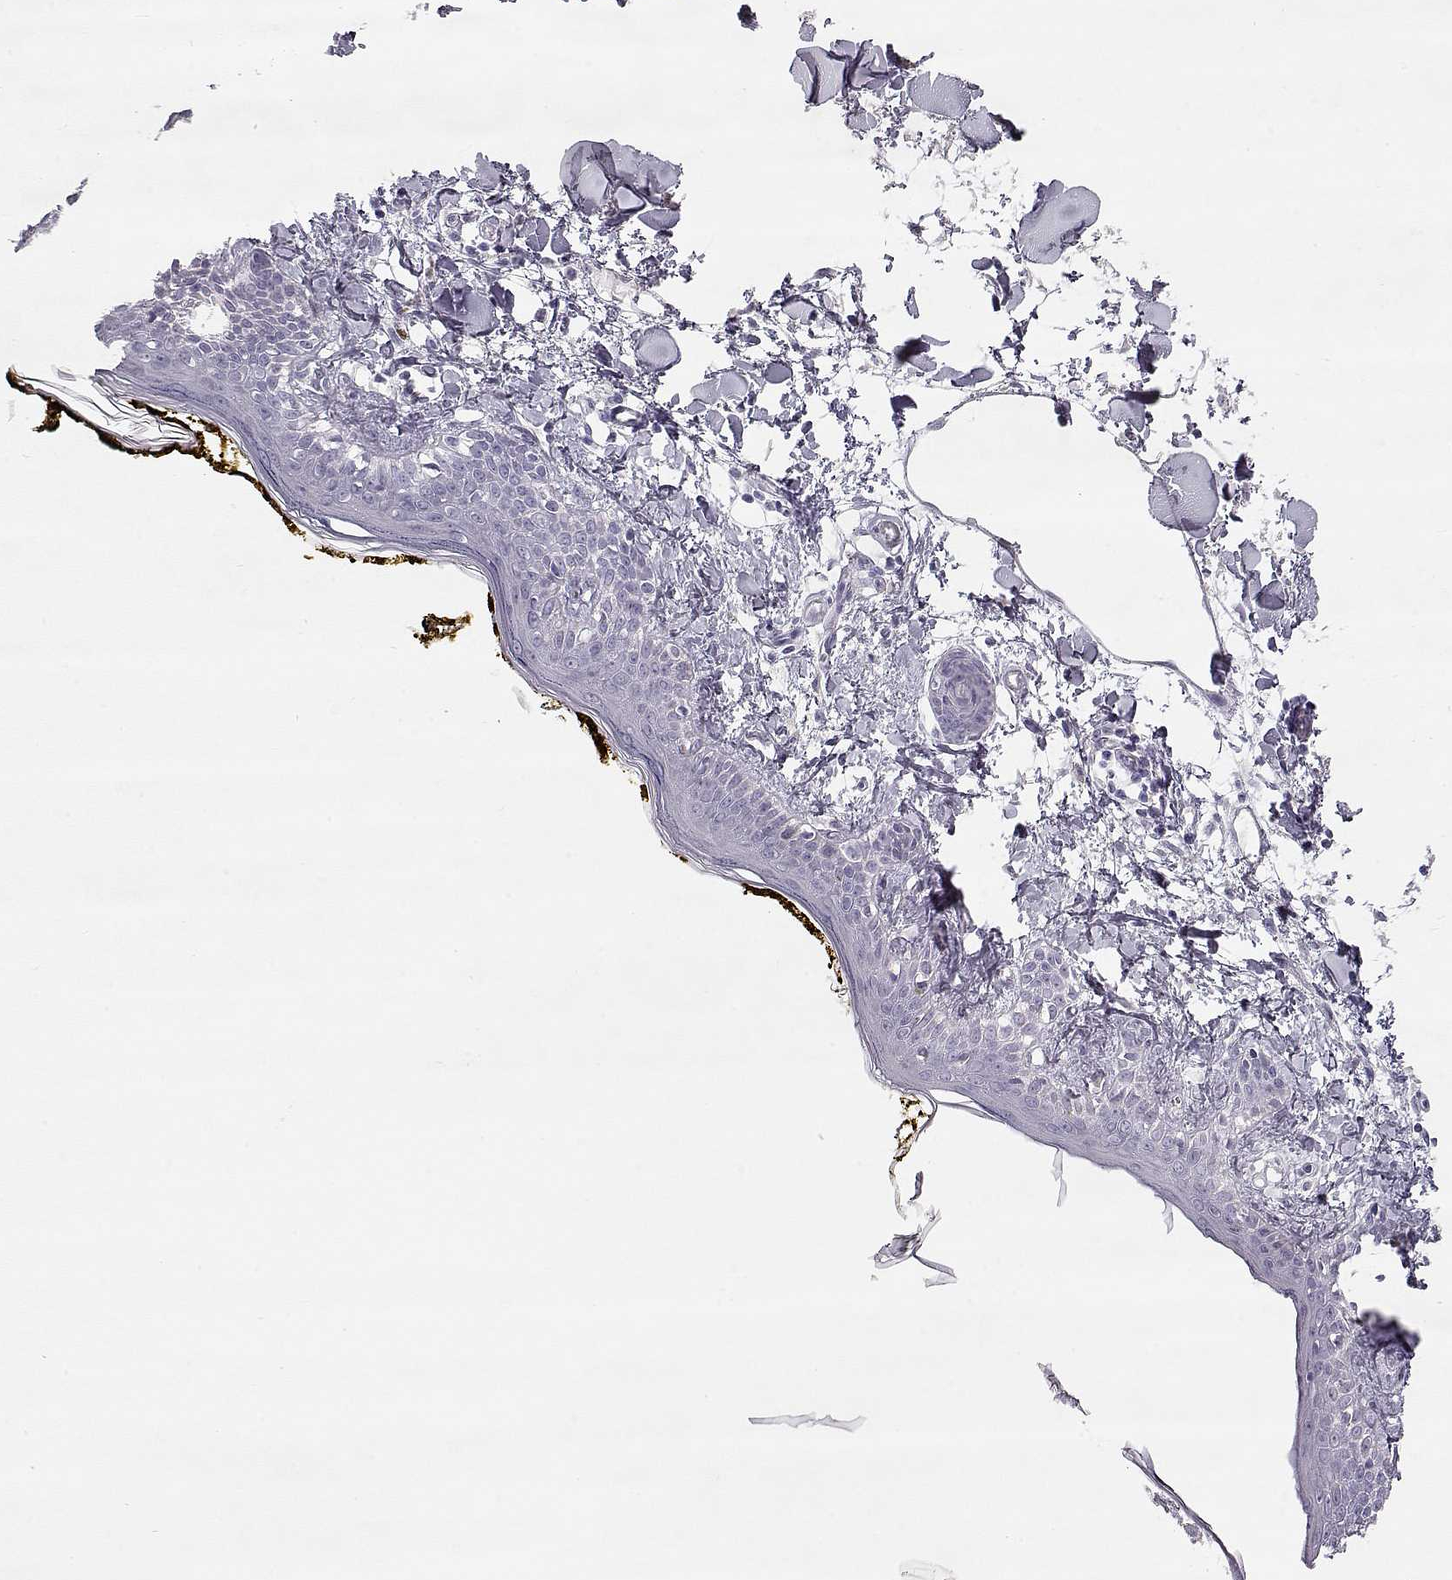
{"staining": {"intensity": "negative", "quantity": "none", "location": "none"}, "tissue": "skin", "cell_type": "Fibroblasts", "image_type": "normal", "snomed": [{"axis": "morphology", "description": "Normal tissue, NOS"}, {"axis": "topography", "description": "Skin"}], "caption": "This histopathology image is of unremarkable skin stained with IHC to label a protein in brown with the nuclei are counter-stained blue. There is no positivity in fibroblasts.", "gene": "SLITRK3", "patient": {"sex": "male", "age": 76}}